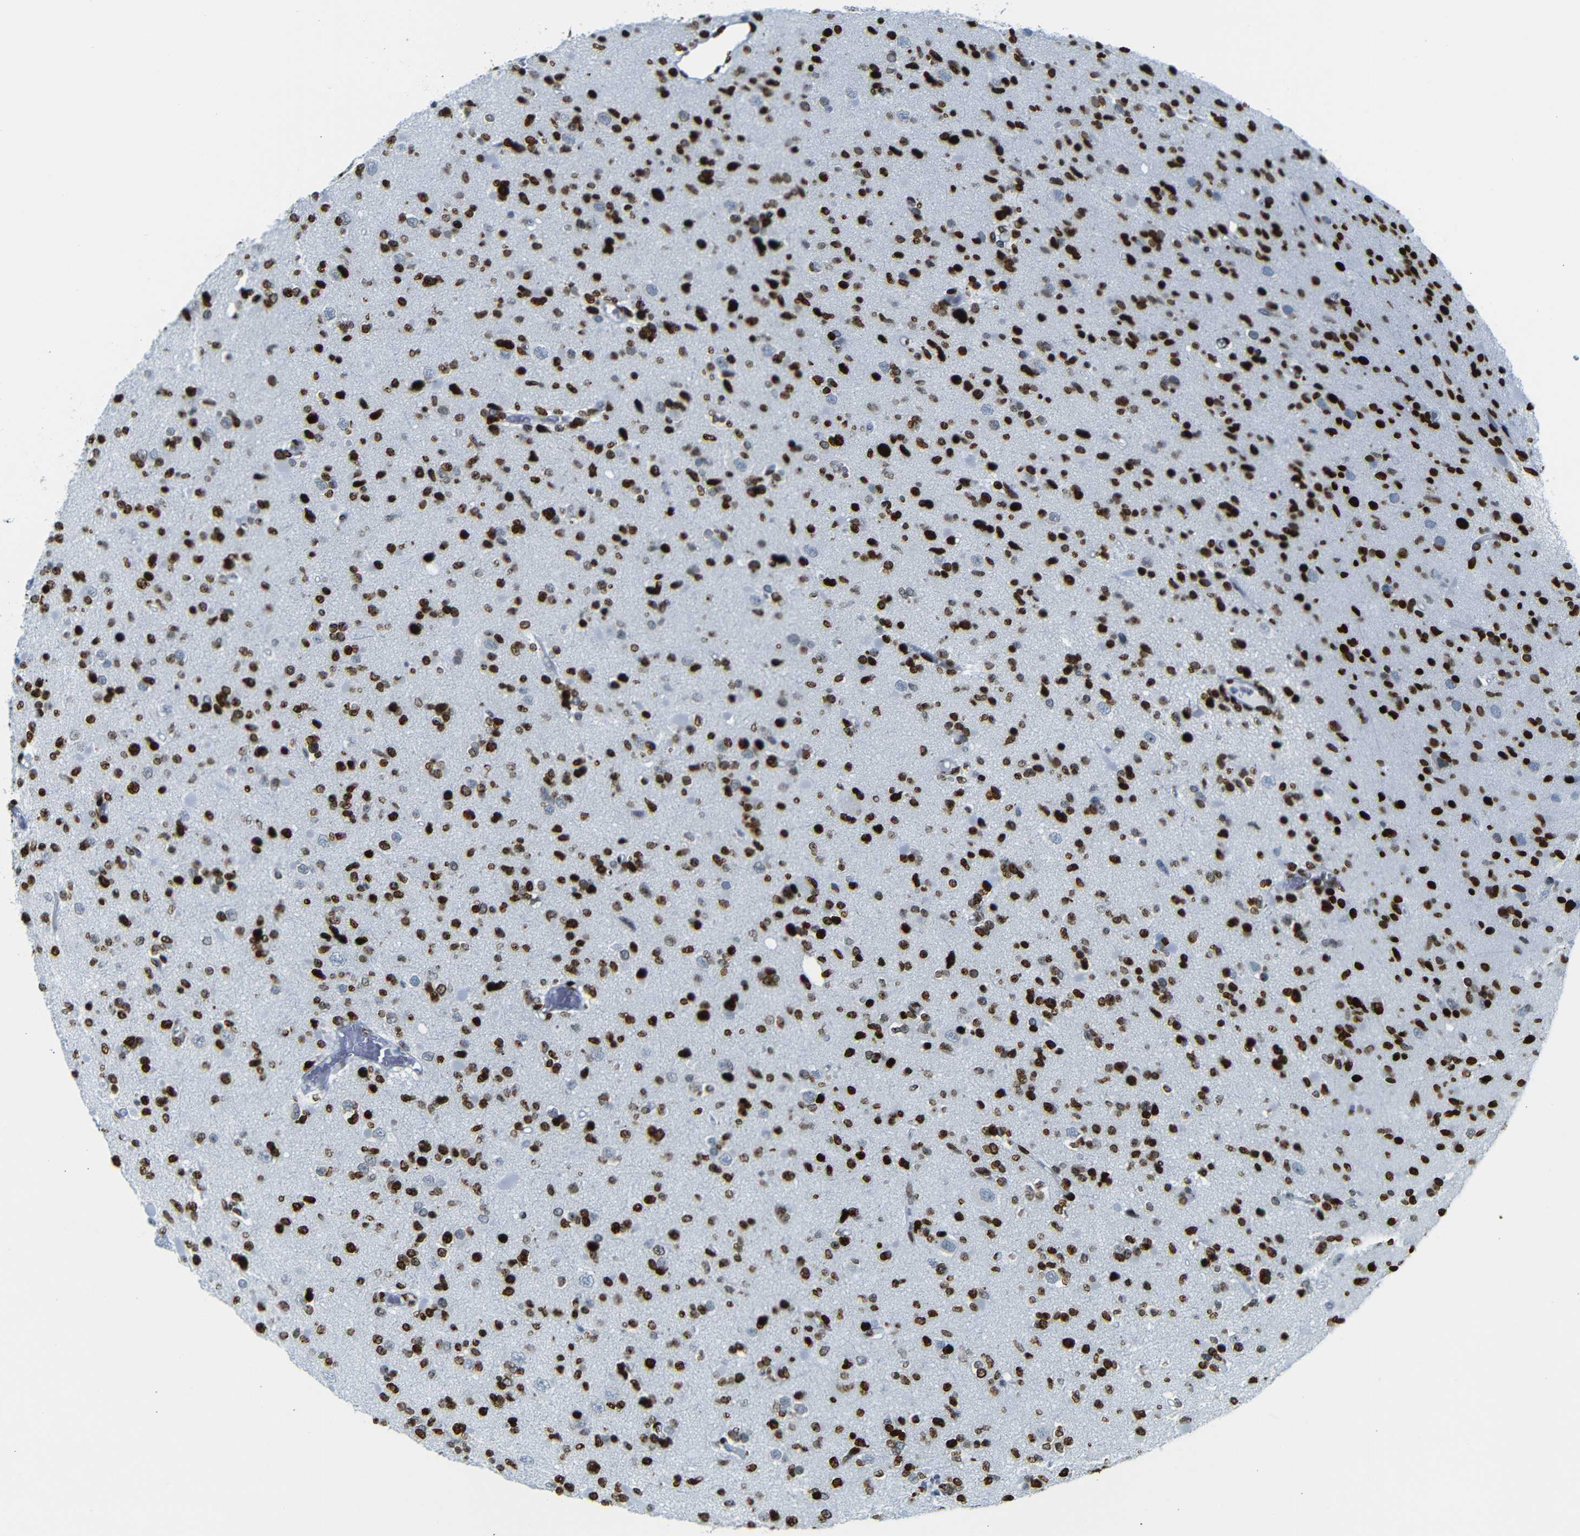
{"staining": {"intensity": "strong", "quantity": ">75%", "location": "nuclear"}, "tissue": "glioma", "cell_type": "Tumor cells", "image_type": "cancer", "snomed": [{"axis": "morphology", "description": "Glioma, malignant, Low grade"}, {"axis": "topography", "description": "Brain"}], "caption": "Protein staining of malignant glioma (low-grade) tissue exhibits strong nuclear positivity in approximately >75% of tumor cells. The protein of interest is stained brown, and the nuclei are stained in blue (DAB IHC with brightfield microscopy, high magnification).", "gene": "NPIPB15", "patient": {"sex": "female", "age": 22}}